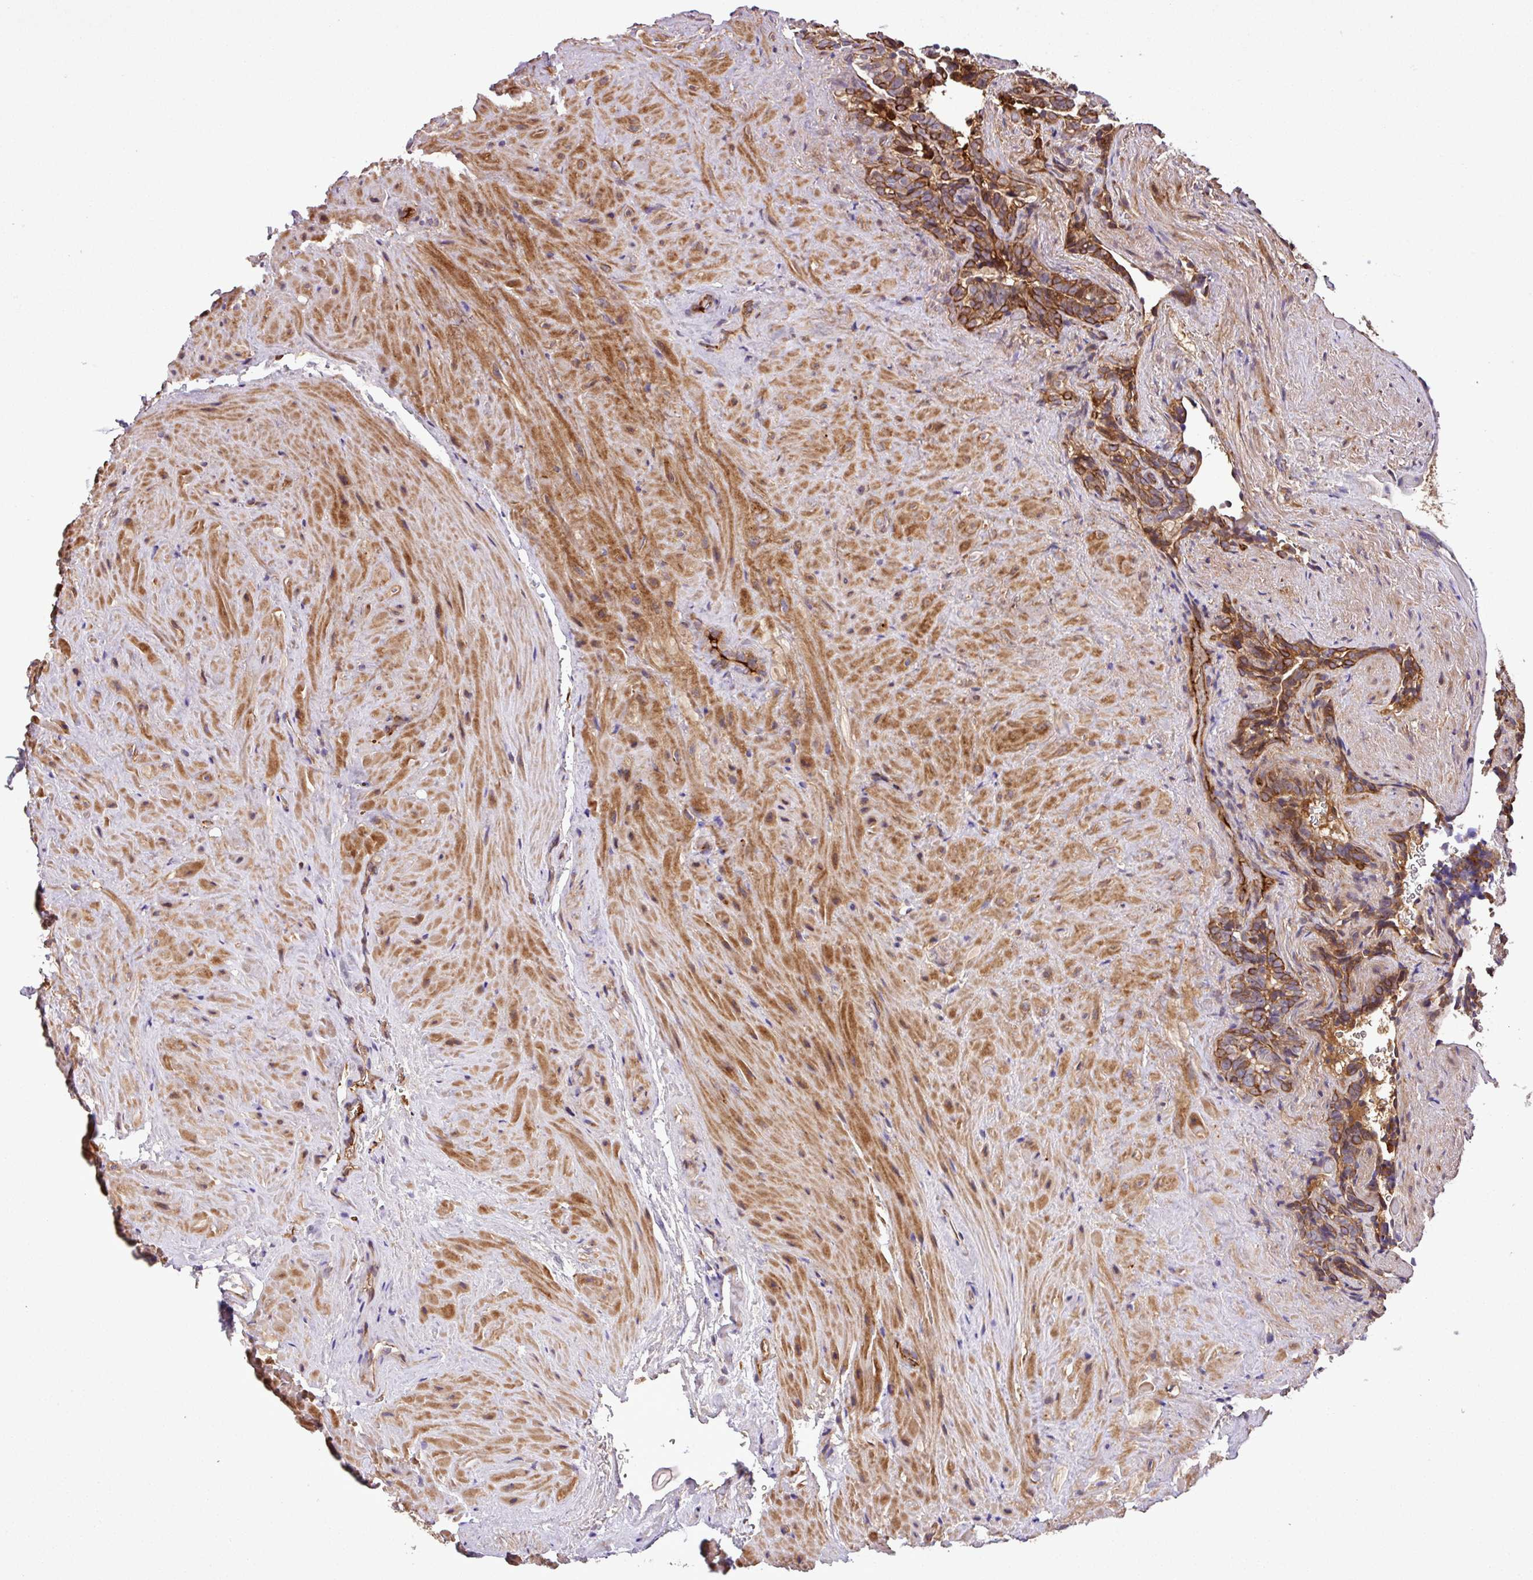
{"staining": {"intensity": "moderate", "quantity": "25%-75%", "location": "cytoplasmic/membranous"}, "tissue": "seminal vesicle", "cell_type": "Glandular cells", "image_type": "normal", "snomed": [{"axis": "morphology", "description": "Normal tissue, NOS"}, {"axis": "topography", "description": "Seminal veicle"}], "caption": "Immunohistochemistry histopathology image of unremarkable seminal vesicle stained for a protein (brown), which exhibits medium levels of moderate cytoplasmic/membranous positivity in approximately 25%-75% of glandular cells.", "gene": "ZNF266", "patient": {"sex": "male", "age": 62}}